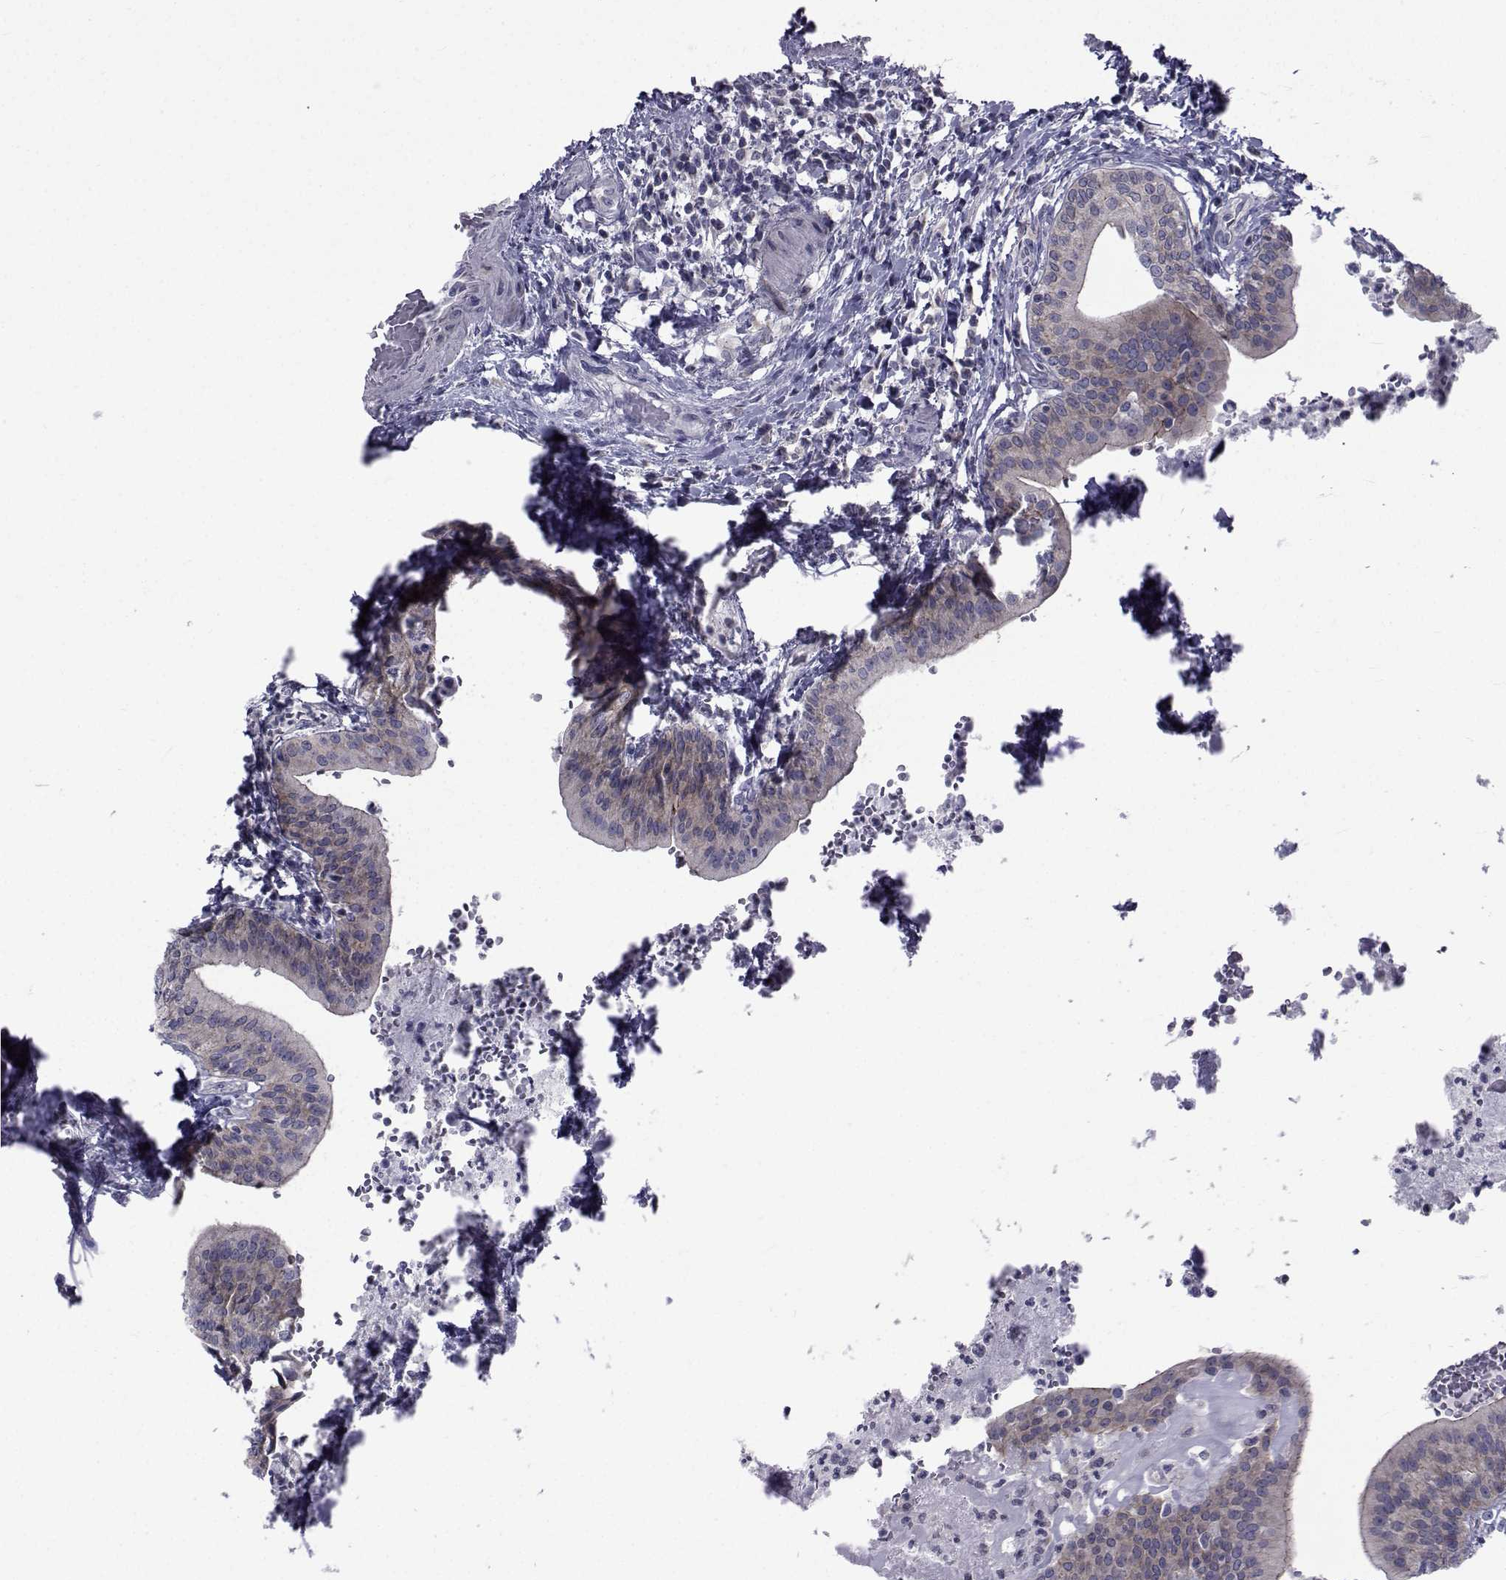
{"staining": {"intensity": "moderate", "quantity": "<25%", "location": "cytoplasmic/membranous"}, "tissue": "urinary bladder", "cell_type": "Urothelial cells", "image_type": "normal", "snomed": [{"axis": "morphology", "description": "Normal tissue, NOS"}, {"axis": "topography", "description": "Urinary bladder"}], "caption": "Immunohistochemical staining of unremarkable urinary bladder reveals low levels of moderate cytoplasmic/membranous positivity in approximately <25% of urothelial cells. The staining was performed using DAB (3,3'-diaminobenzidine) to visualize the protein expression in brown, while the nuclei were stained in blue with hematoxylin (Magnification: 20x).", "gene": "SLC30A10", "patient": {"sex": "male", "age": 66}}